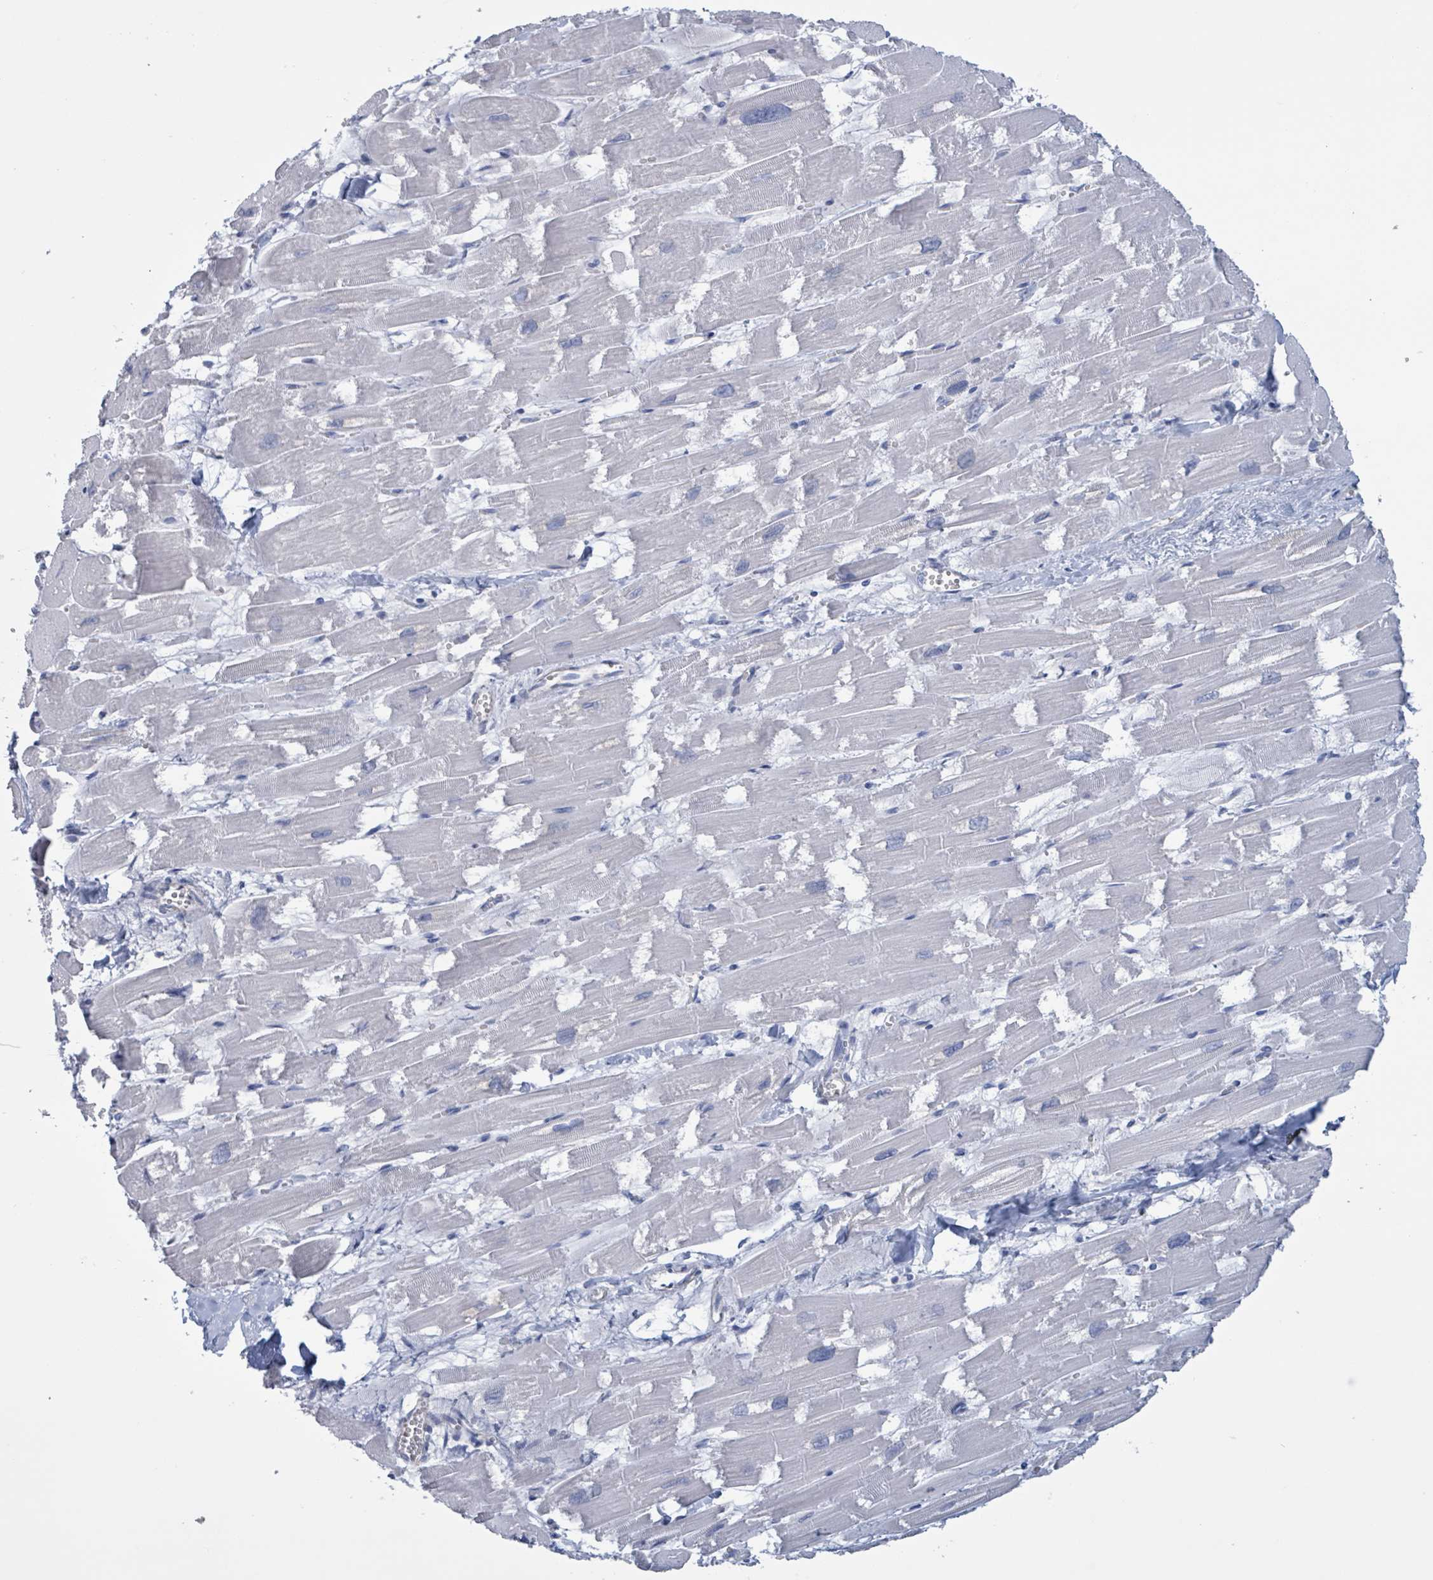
{"staining": {"intensity": "negative", "quantity": "none", "location": "none"}, "tissue": "heart muscle", "cell_type": "Cardiomyocytes", "image_type": "normal", "snomed": [{"axis": "morphology", "description": "Normal tissue, NOS"}, {"axis": "topography", "description": "Heart"}], "caption": "This micrograph is of benign heart muscle stained with immunohistochemistry (IHC) to label a protein in brown with the nuclei are counter-stained blue. There is no expression in cardiomyocytes.", "gene": "CT45A10", "patient": {"sex": "male", "age": 54}}